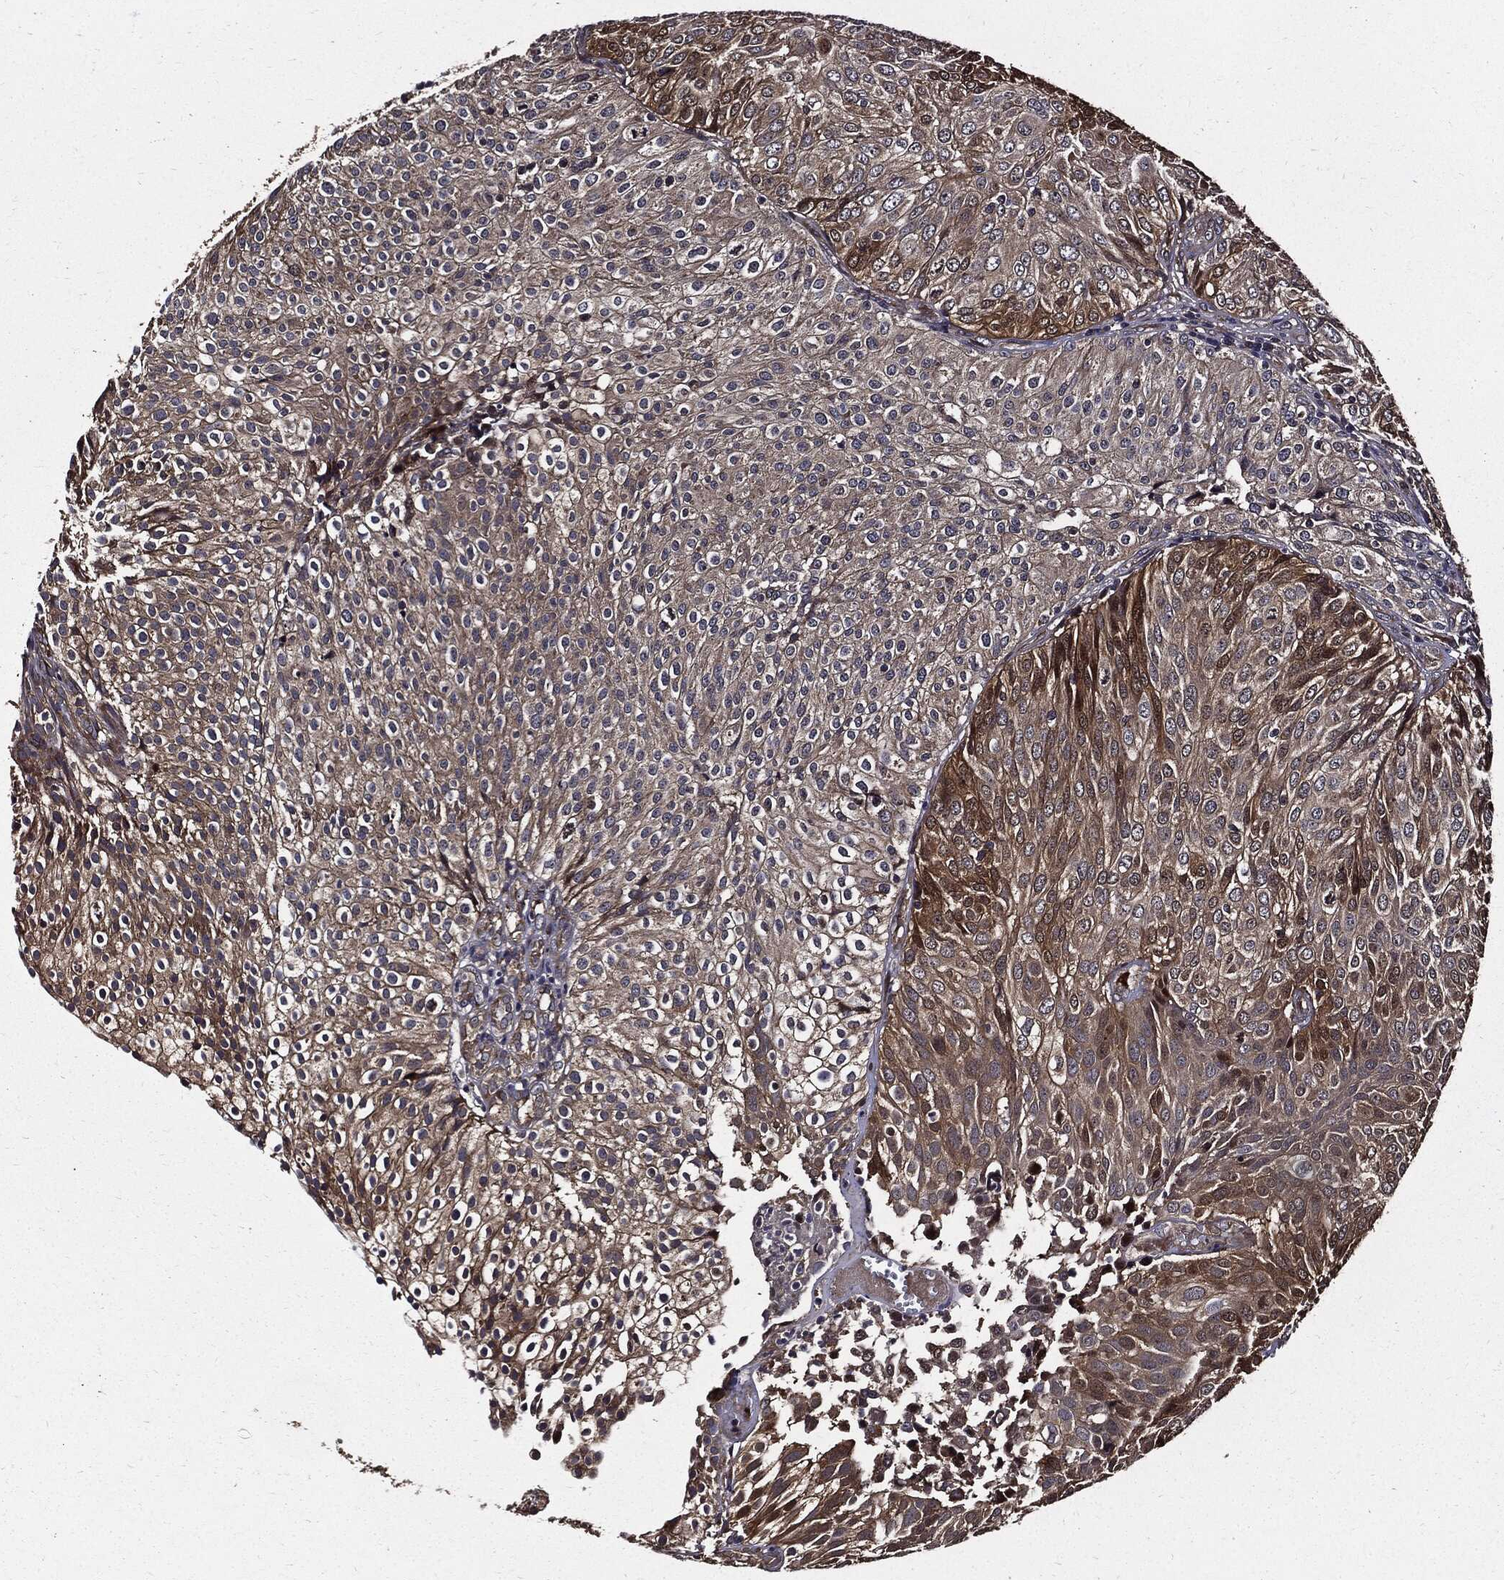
{"staining": {"intensity": "moderate", "quantity": ">75%", "location": "cytoplasmic/membranous"}, "tissue": "urothelial cancer", "cell_type": "Tumor cells", "image_type": "cancer", "snomed": [{"axis": "morphology", "description": "Urothelial carcinoma, High grade"}, {"axis": "topography", "description": "Urinary bladder"}], "caption": "About >75% of tumor cells in human urothelial cancer display moderate cytoplasmic/membranous protein expression as visualized by brown immunohistochemical staining.", "gene": "HTT", "patient": {"sex": "female", "age": 79}}